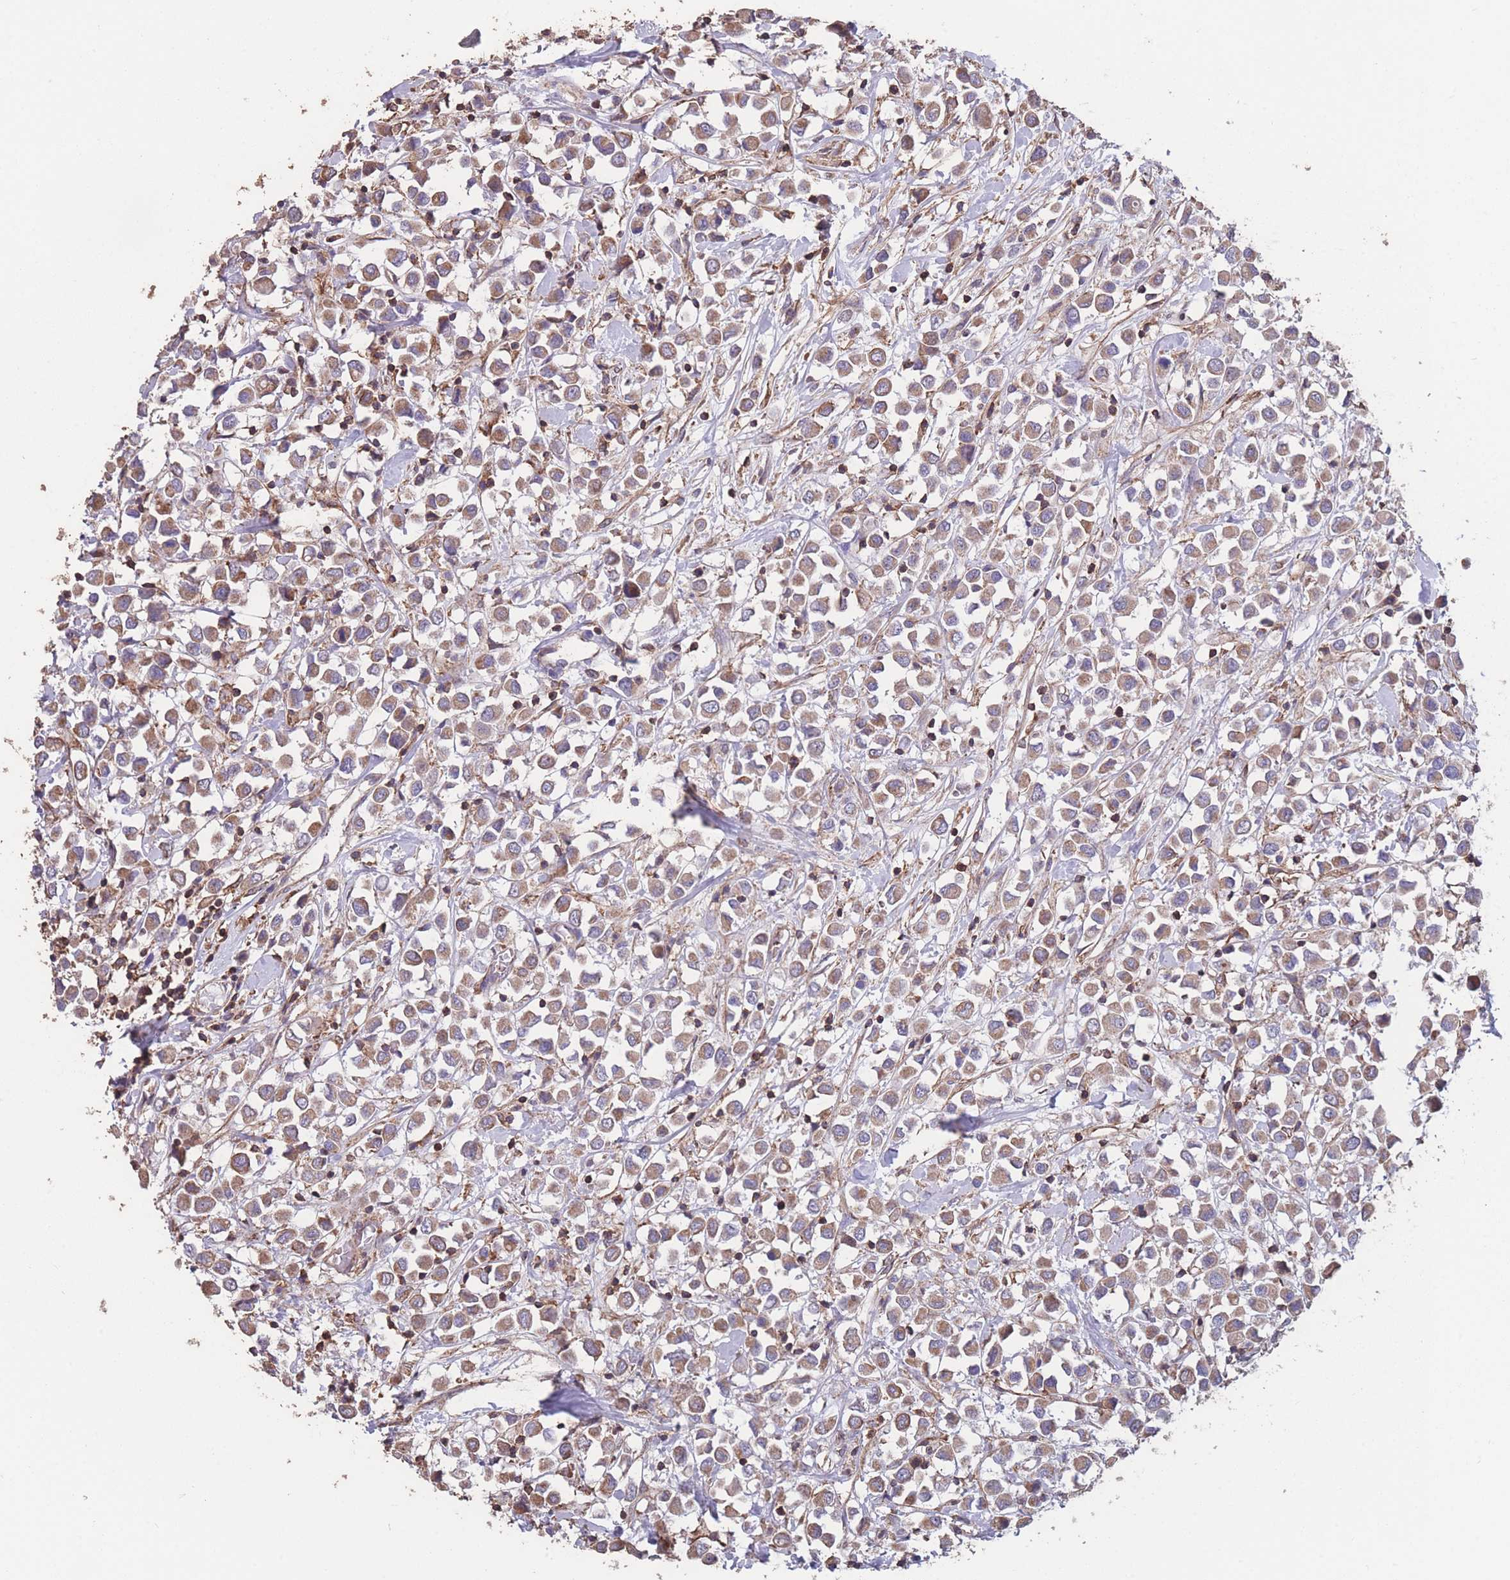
{"staining": {"intensity": "weak", "quantity": ">75%", "location": "cytoplasmic/membranous"}, "tissue": "breast cancer", "cell_type": "Tumor cells", "image_type": "cancer", "snomed": [{"axis": "morphology", "description": "Duct carcinoma"}, {"axis": "topography", "description": "Breast"}], "caption": "Breast cancer (invasive ductal carcinoma) tissue reveals weak cytoplasmic/membranous expression in approximately >75% of tumor cells", "gene": "NUDT21", "patient": {"sex": "female", "age": 61}}